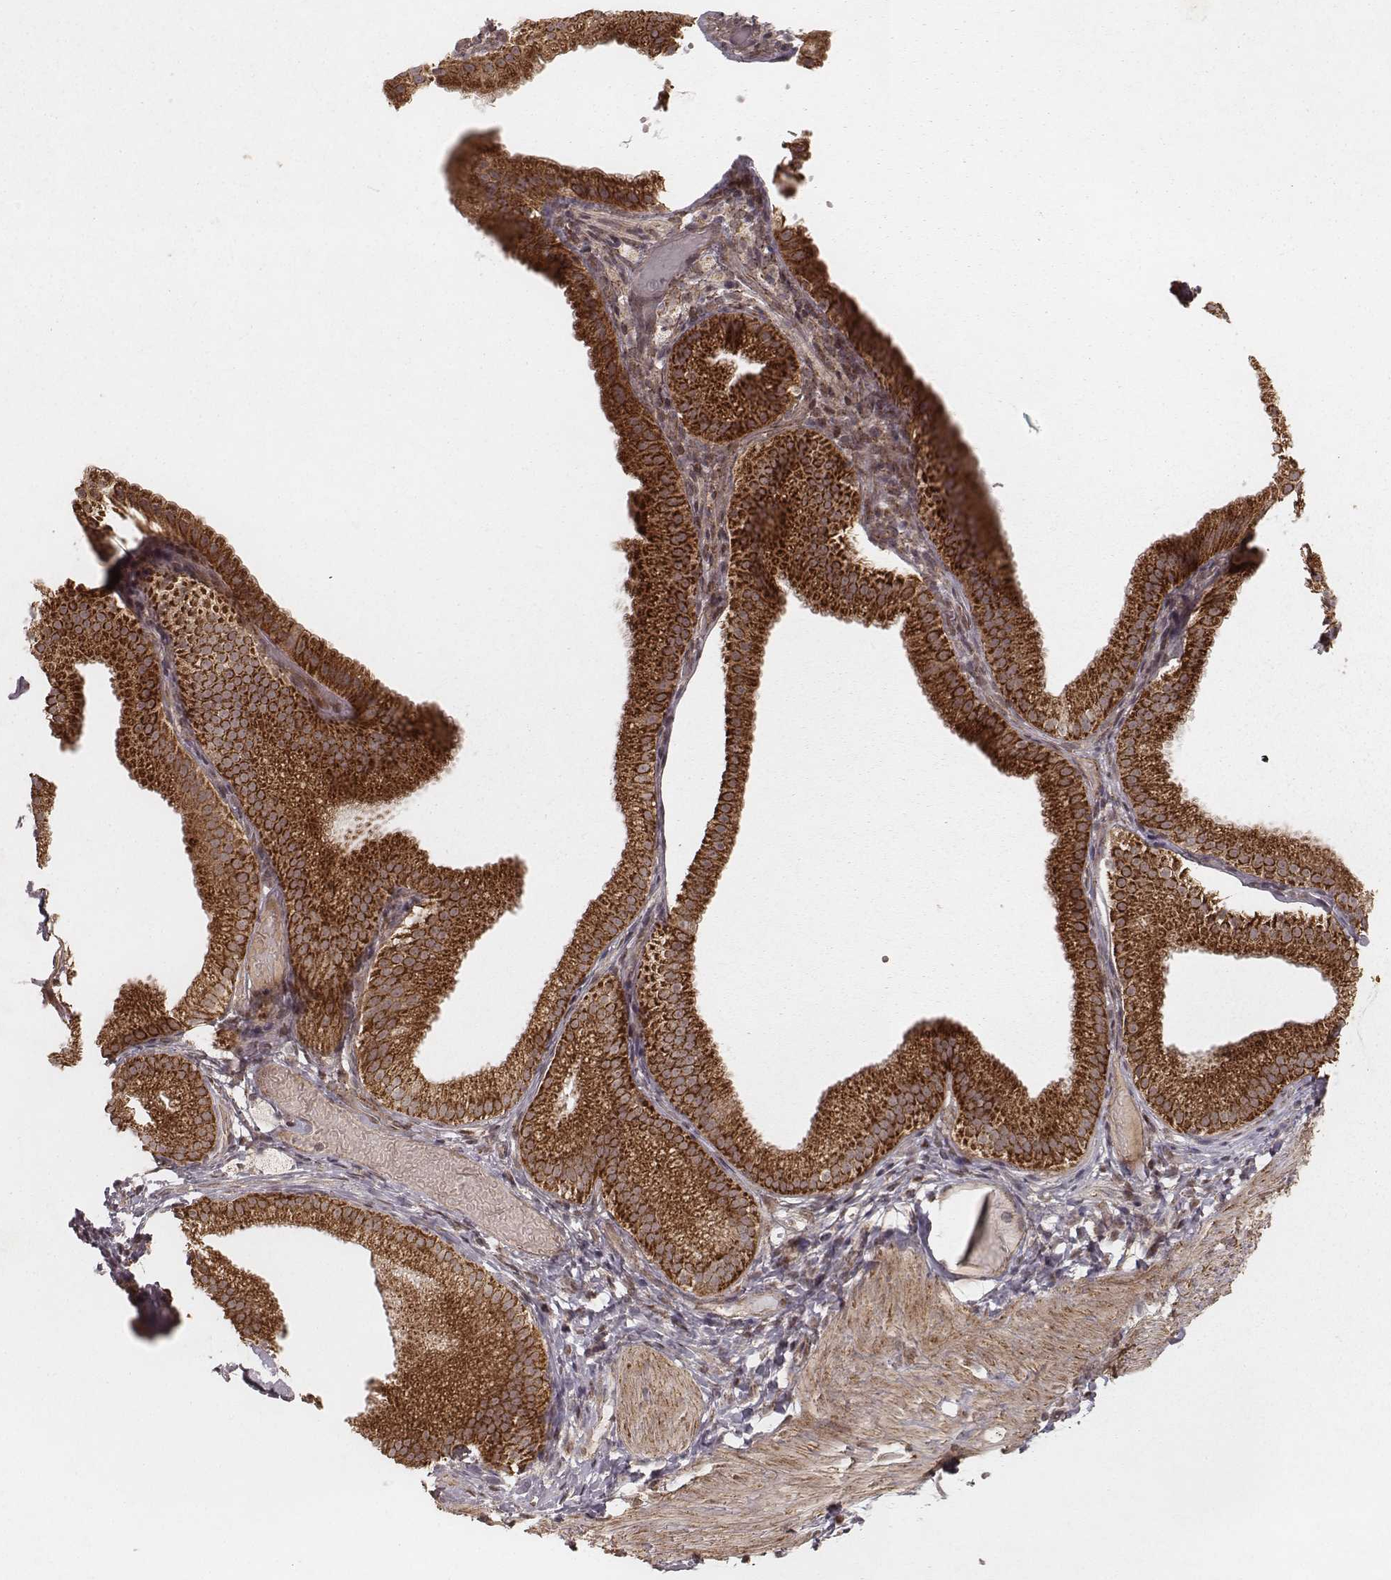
{"staining": {"intensity": "negative", "quantity": "none", "location": "none"}, "tissue": "adipose tissue", "cell_type": "Adipocytes", "image_type": "normal", "snomed": [{"axis": "morphology", "description": "Normal tissue, NOS"}, {"axis": "topography", "description": "Gallbladder"}, {"axis": "topography", "description": "Peripheral nerve tissue"}], "caption": "The immunohistochemistry (IHC) histopathology image has no significant positivity in adipocytes of adipose tissue.", "gene": "NDUFA7", "patient": {"sex": "female", "age": 45}}